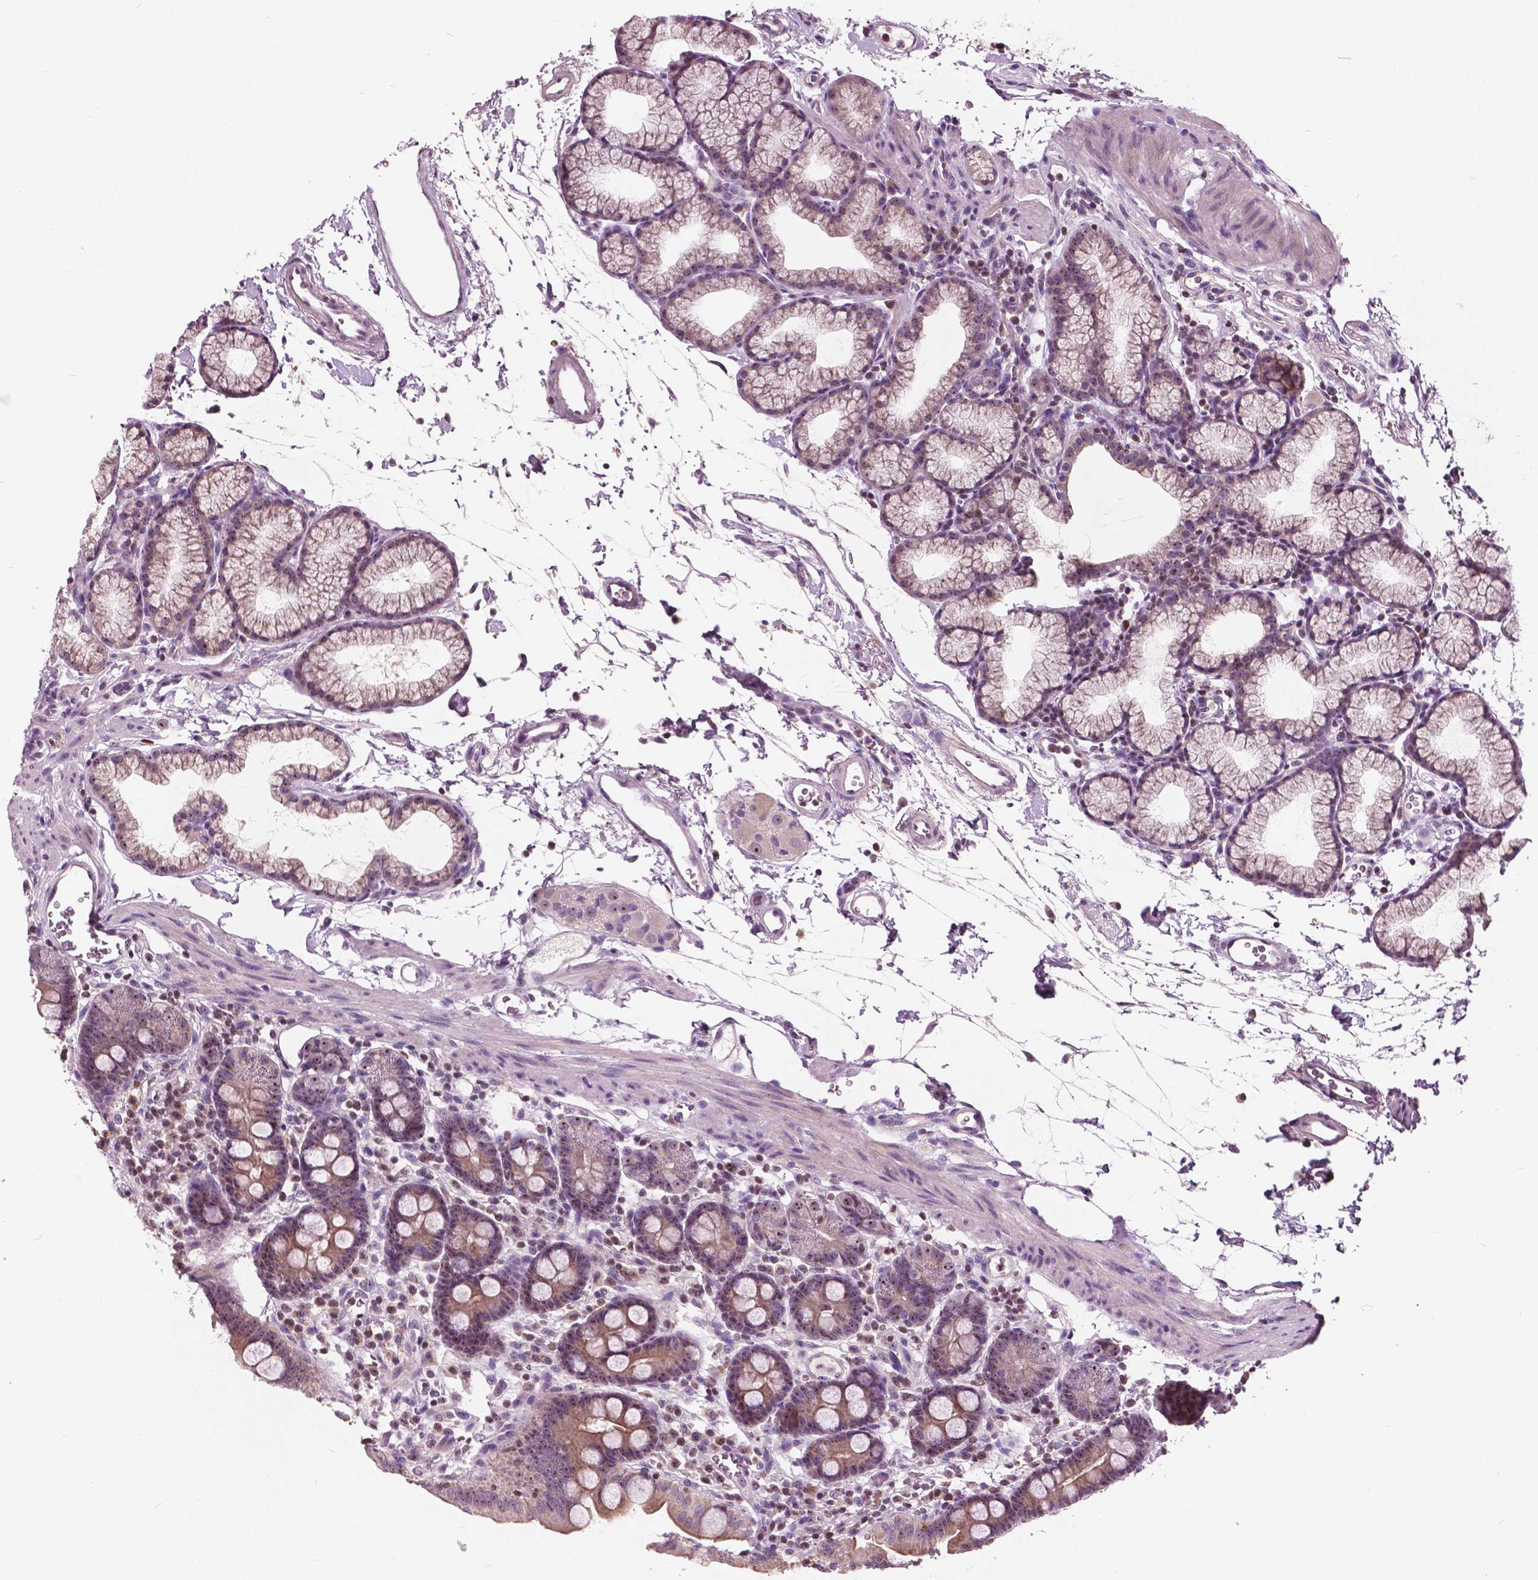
{"staining": {"intensity": "moderate", "quantity": ">75%", "location": "cytoplasmic/membranous,nuclear"}, "tissue": "duodenum", "cell_type": "Glandular cells", "image_type": "normal", "snomed": [{"axis": "morphology", "description": "Normal tissue, NOS"}, {"axis": "topography", "description": "Duodenum"}], "caption": "This is an image of IHC staining of normal duodenum, which shows moderate staining in the cytoplasmic/membranous,nuclear of glandular cells.", "gene": "ODF3L2", "patient": {"sex": "male", "age": 59}}